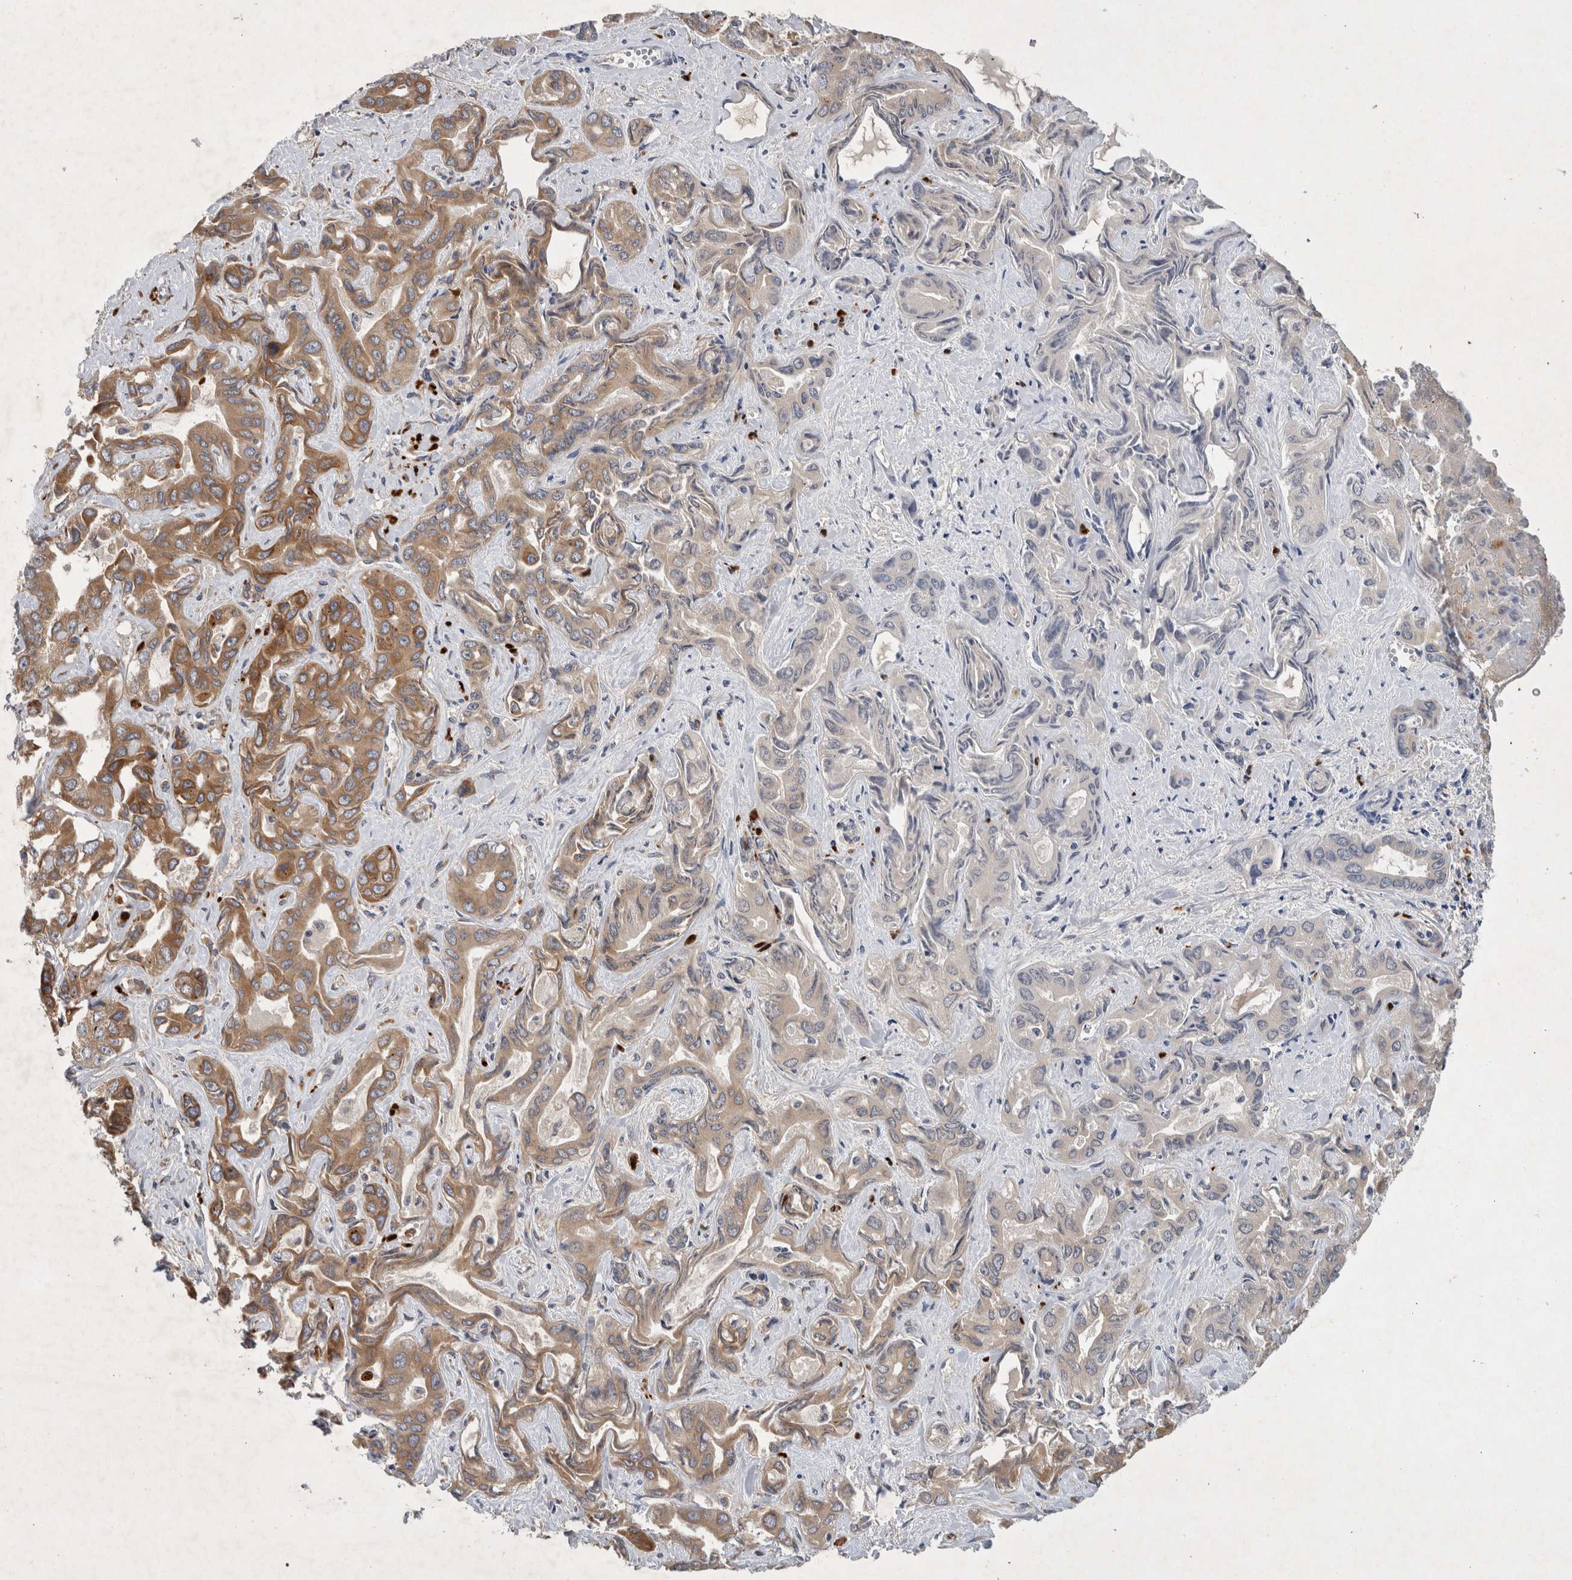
{"staining": {"intensity": "moderate", "quantity": "25%-75%", "location": "cytoplasmic/membranous"}, "tissue": "liver cancer", "cell_type": "Tumor cells", "image_type": "cancer", "snomed": [{"axis": "morphology", "description": "Cholangiocarcinoma"}, {"axis": "topography", "description": "Liver"}], "caption": "Immunohistochemistry (DAB) staining of liver cancer reveals moderate cytoplasmic/membranous protein expression in approximately 25%-75% of tumor cells. (IHC, brightfield microscopy, high magnification).", "gene": "PDCD2", "patient": {"sex": "female", "age": 52}}